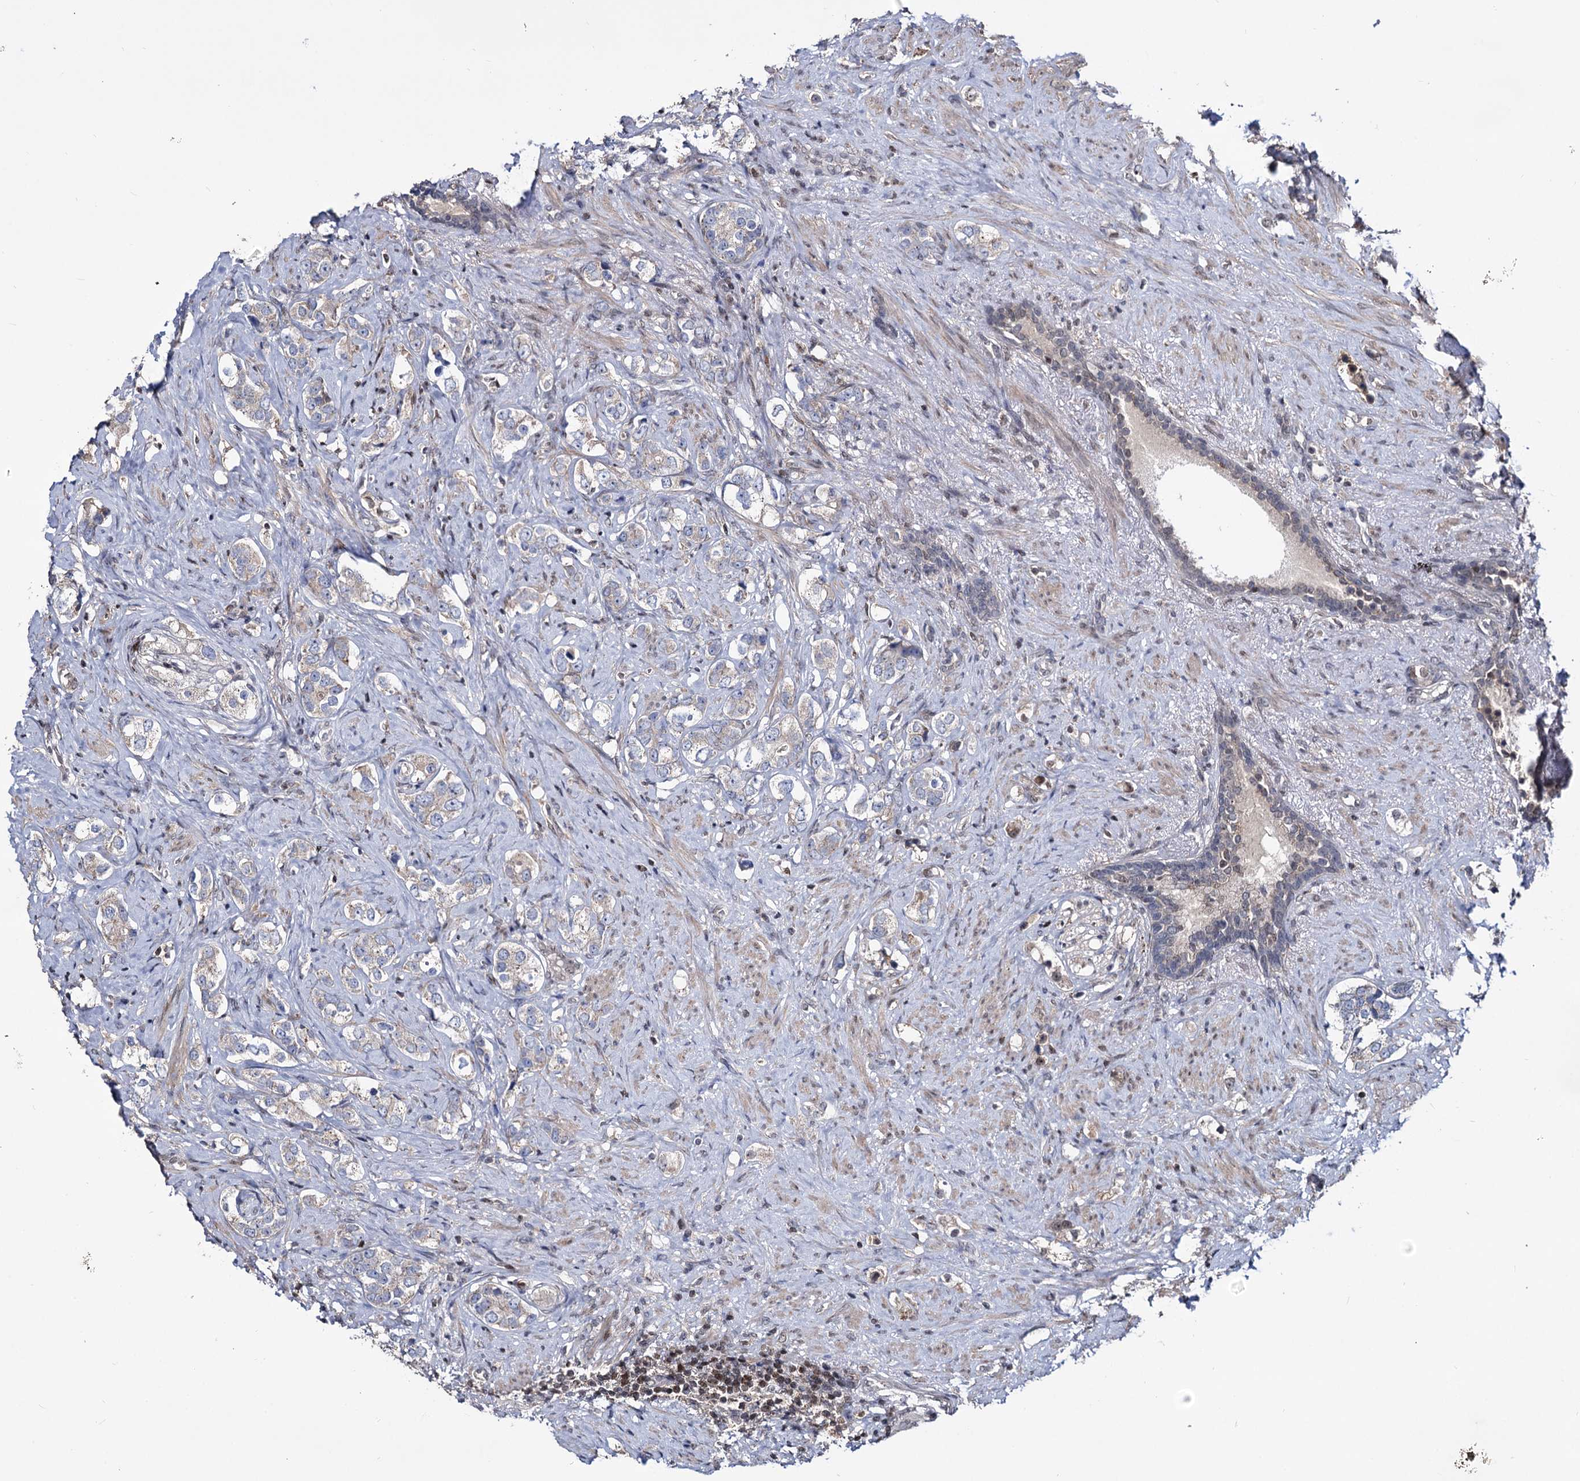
{"staining": {"intensity": "negative", "quantity": "none", "location": "none"}, "tissue": "prostate cancer", "cell_type": "Tumor cells", "image_type": "cancer", "snomed": [{"axis": "morphology", "description": "Adenocarcinoma, High grade"}, {"axis": "topography", "description": "Prostate"}], "caption": "There is no significant expression in tumor cells of prostate cancer (high-grade adenocarcinoma).", "gene": "SMCHD1", "patient": {"sex": "male", "age": 63}}